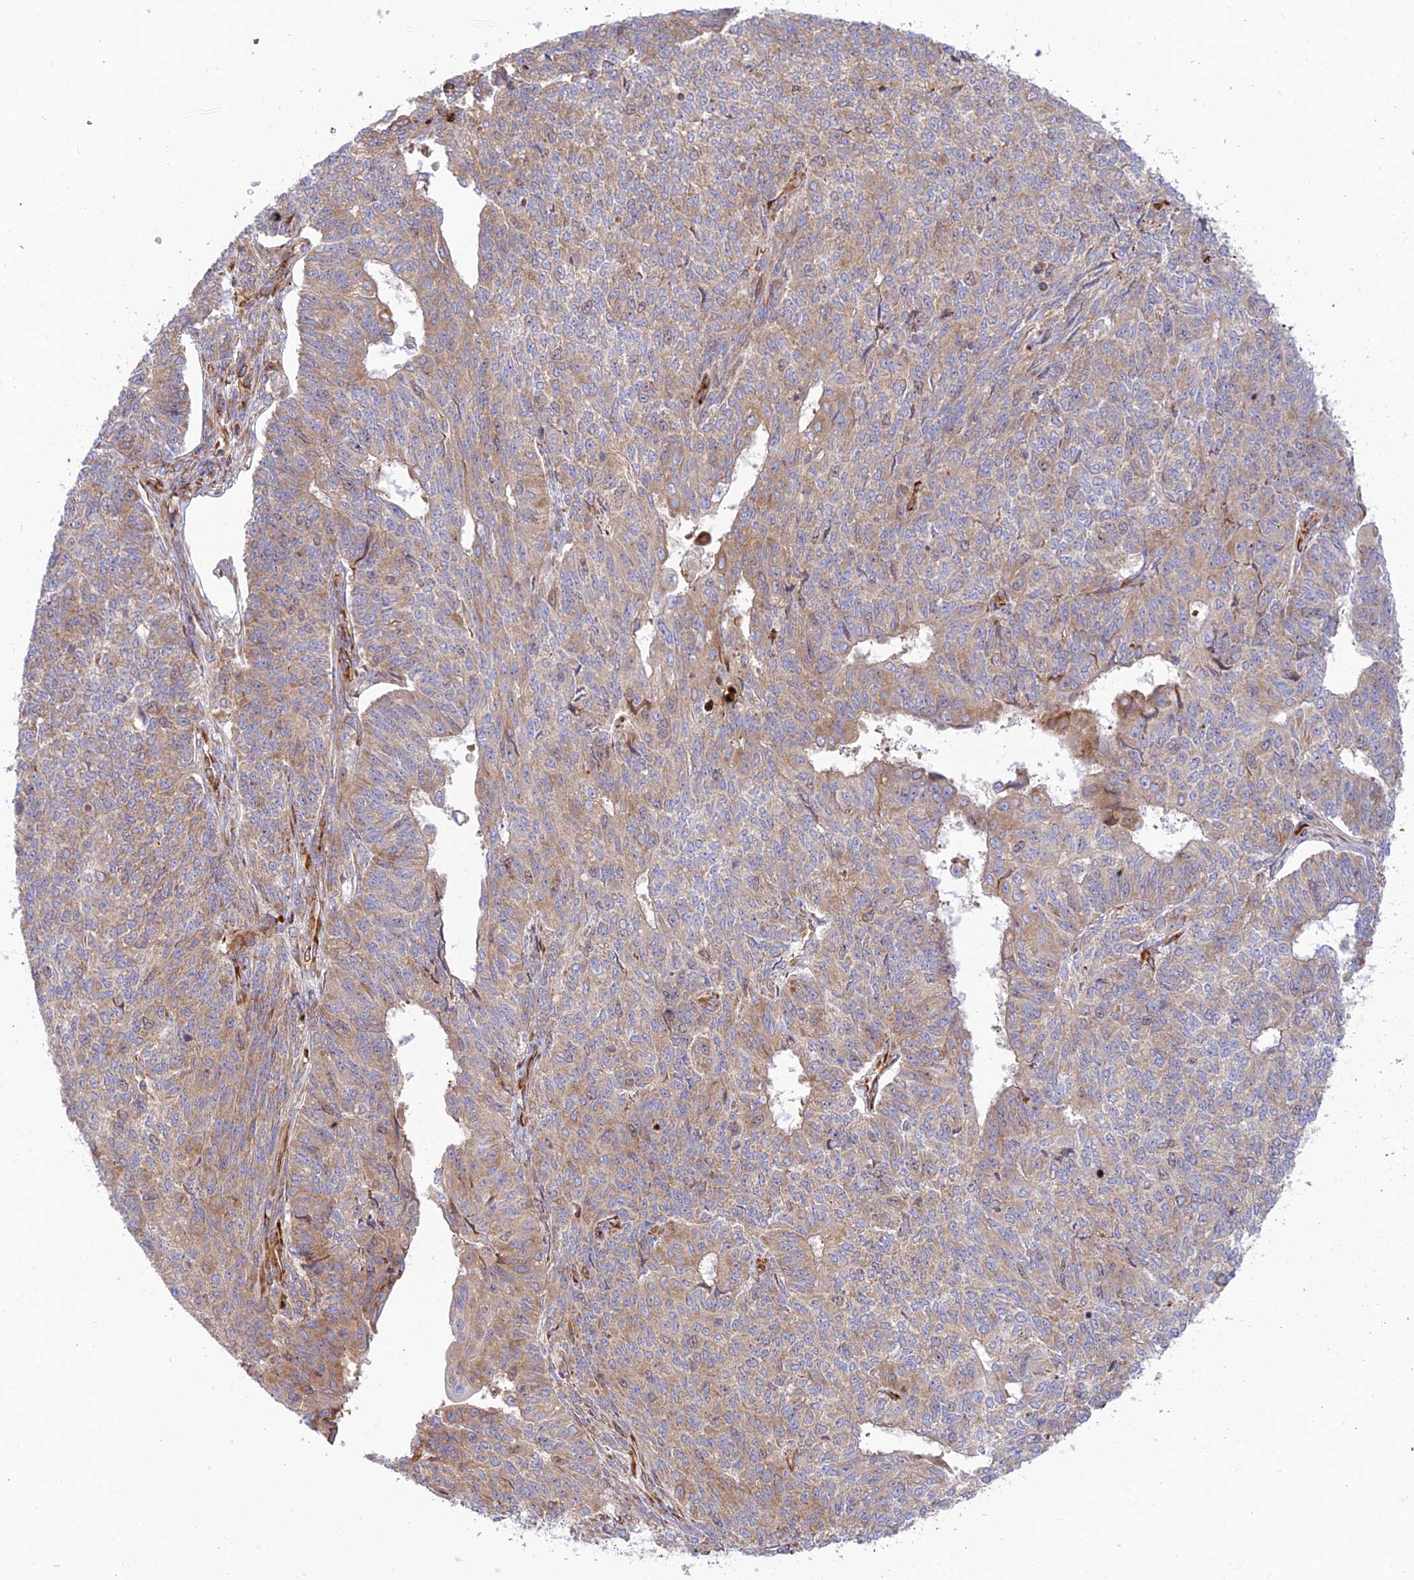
{"staining": {"intensity": "weak", "quantity": ">75%", "location": "cytoplasmic/membranous"}, "tissue": "endometrial cancer", "cell_type": "Tumor cells", "image_type": "cancer", "snomed": [{"axis": "morphology", "description": "Adenocarcinoma, NOS"}, {"axis": "topography", "description": "Endometrium"}], "caption": "Endometrial adenocarcinoma was stained to show a protein in brown. There is low levels of weak cytoplasmic/membranous positivity in approximately >75% of tumor cells.", "gene": "PIMREG", "patient": {"sex": "female", "age": 32}}